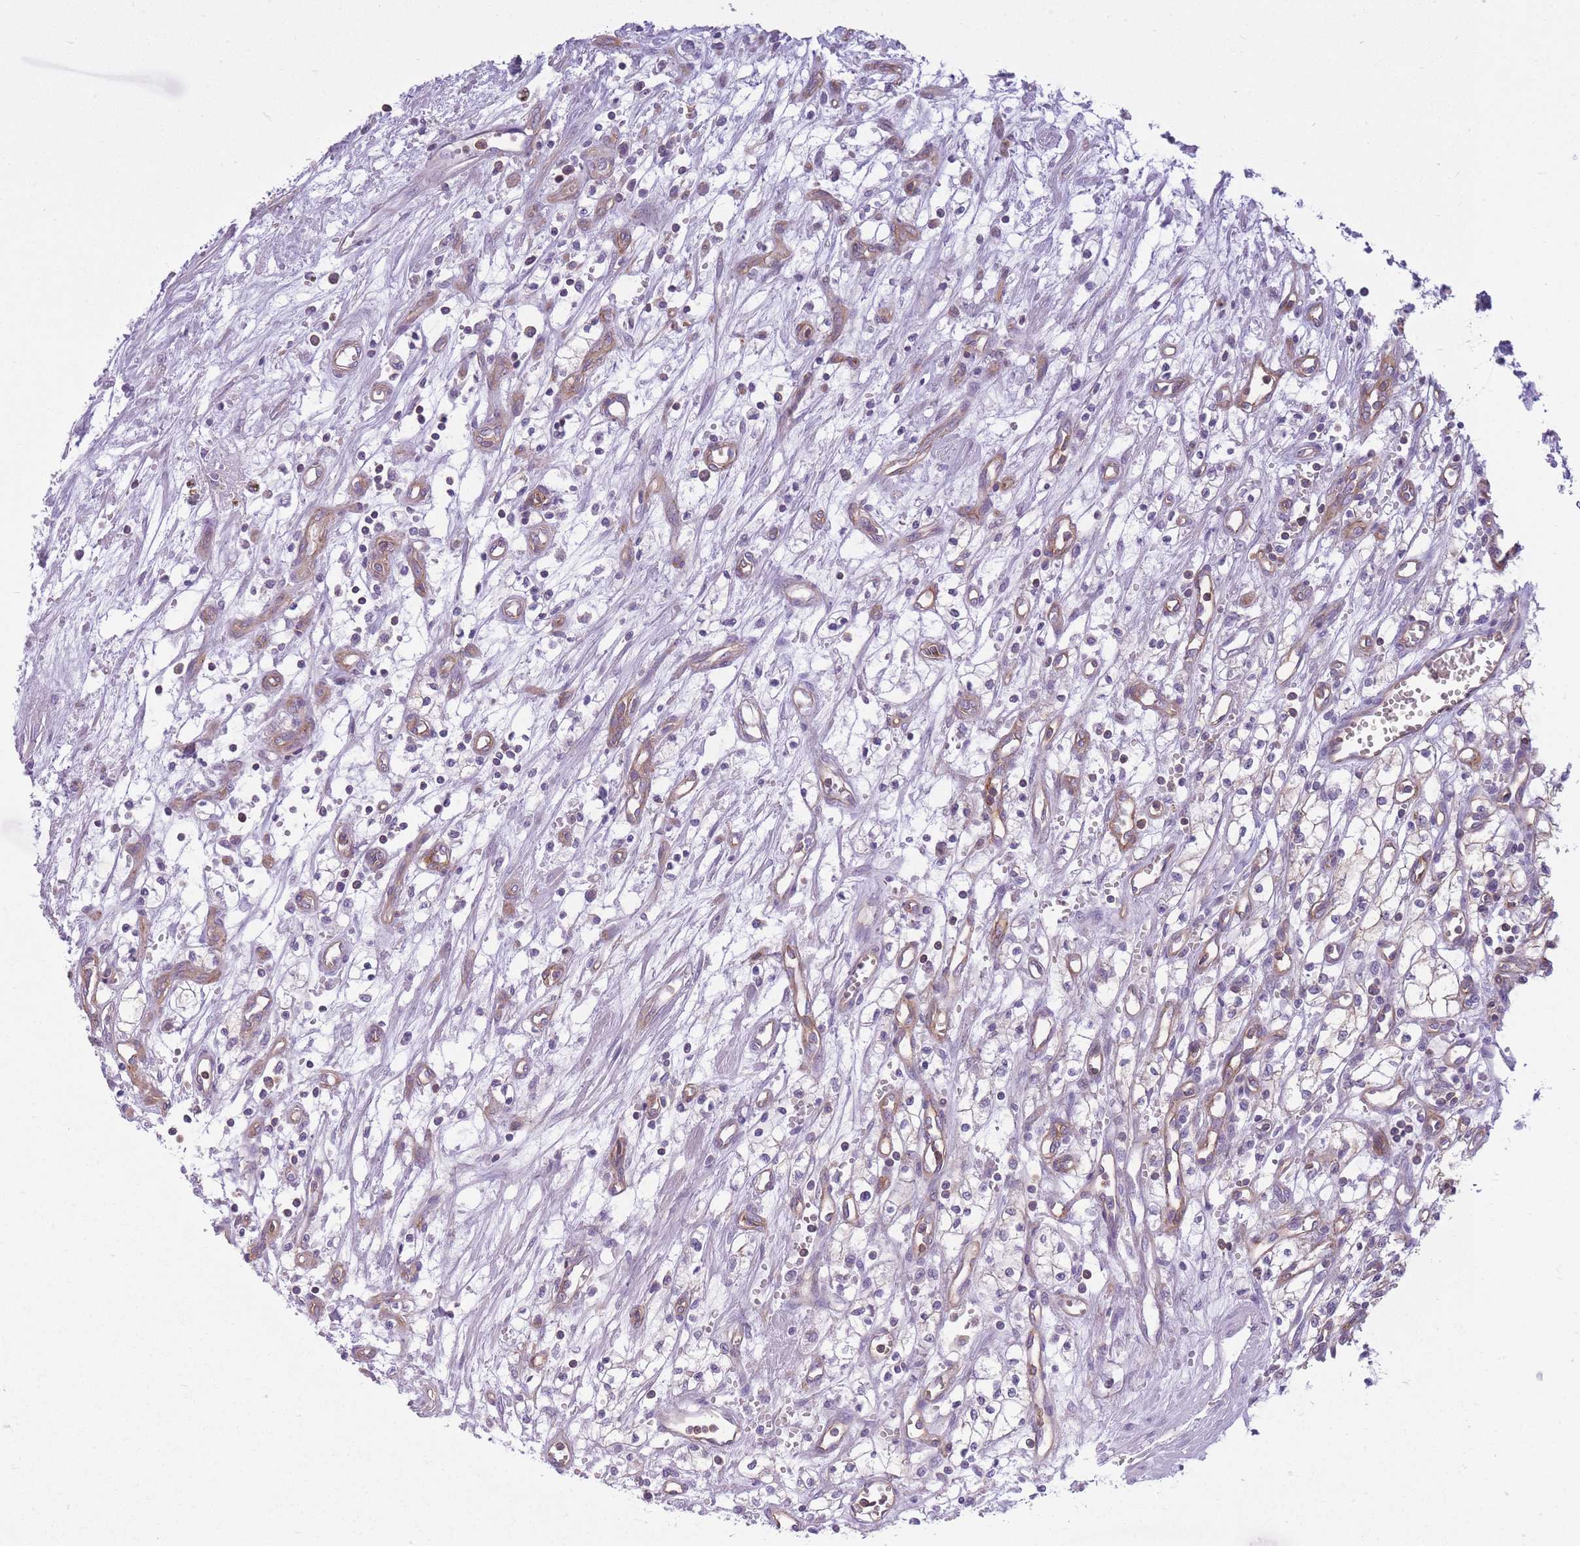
{"staining": {"intensity": "negative", "quantity": "none", "location": "none"}, "tissue": "renal cancer", "cell_type": "Tumor cells", "image_type": "cancer", "snomed": [{"axis": "morphology", "description": "Adenocarcinoma, NOS"}, {"axis": "topography", "description": "Kidney"}], "caption": "Immunohistochemistry (IHC) image of human adenocarcinoma (renal) stained for a protein (brown), which exhibits no expression in tumor cells.", "gene": "ADD1", "patient": {"sex": "male", "age": 59}}